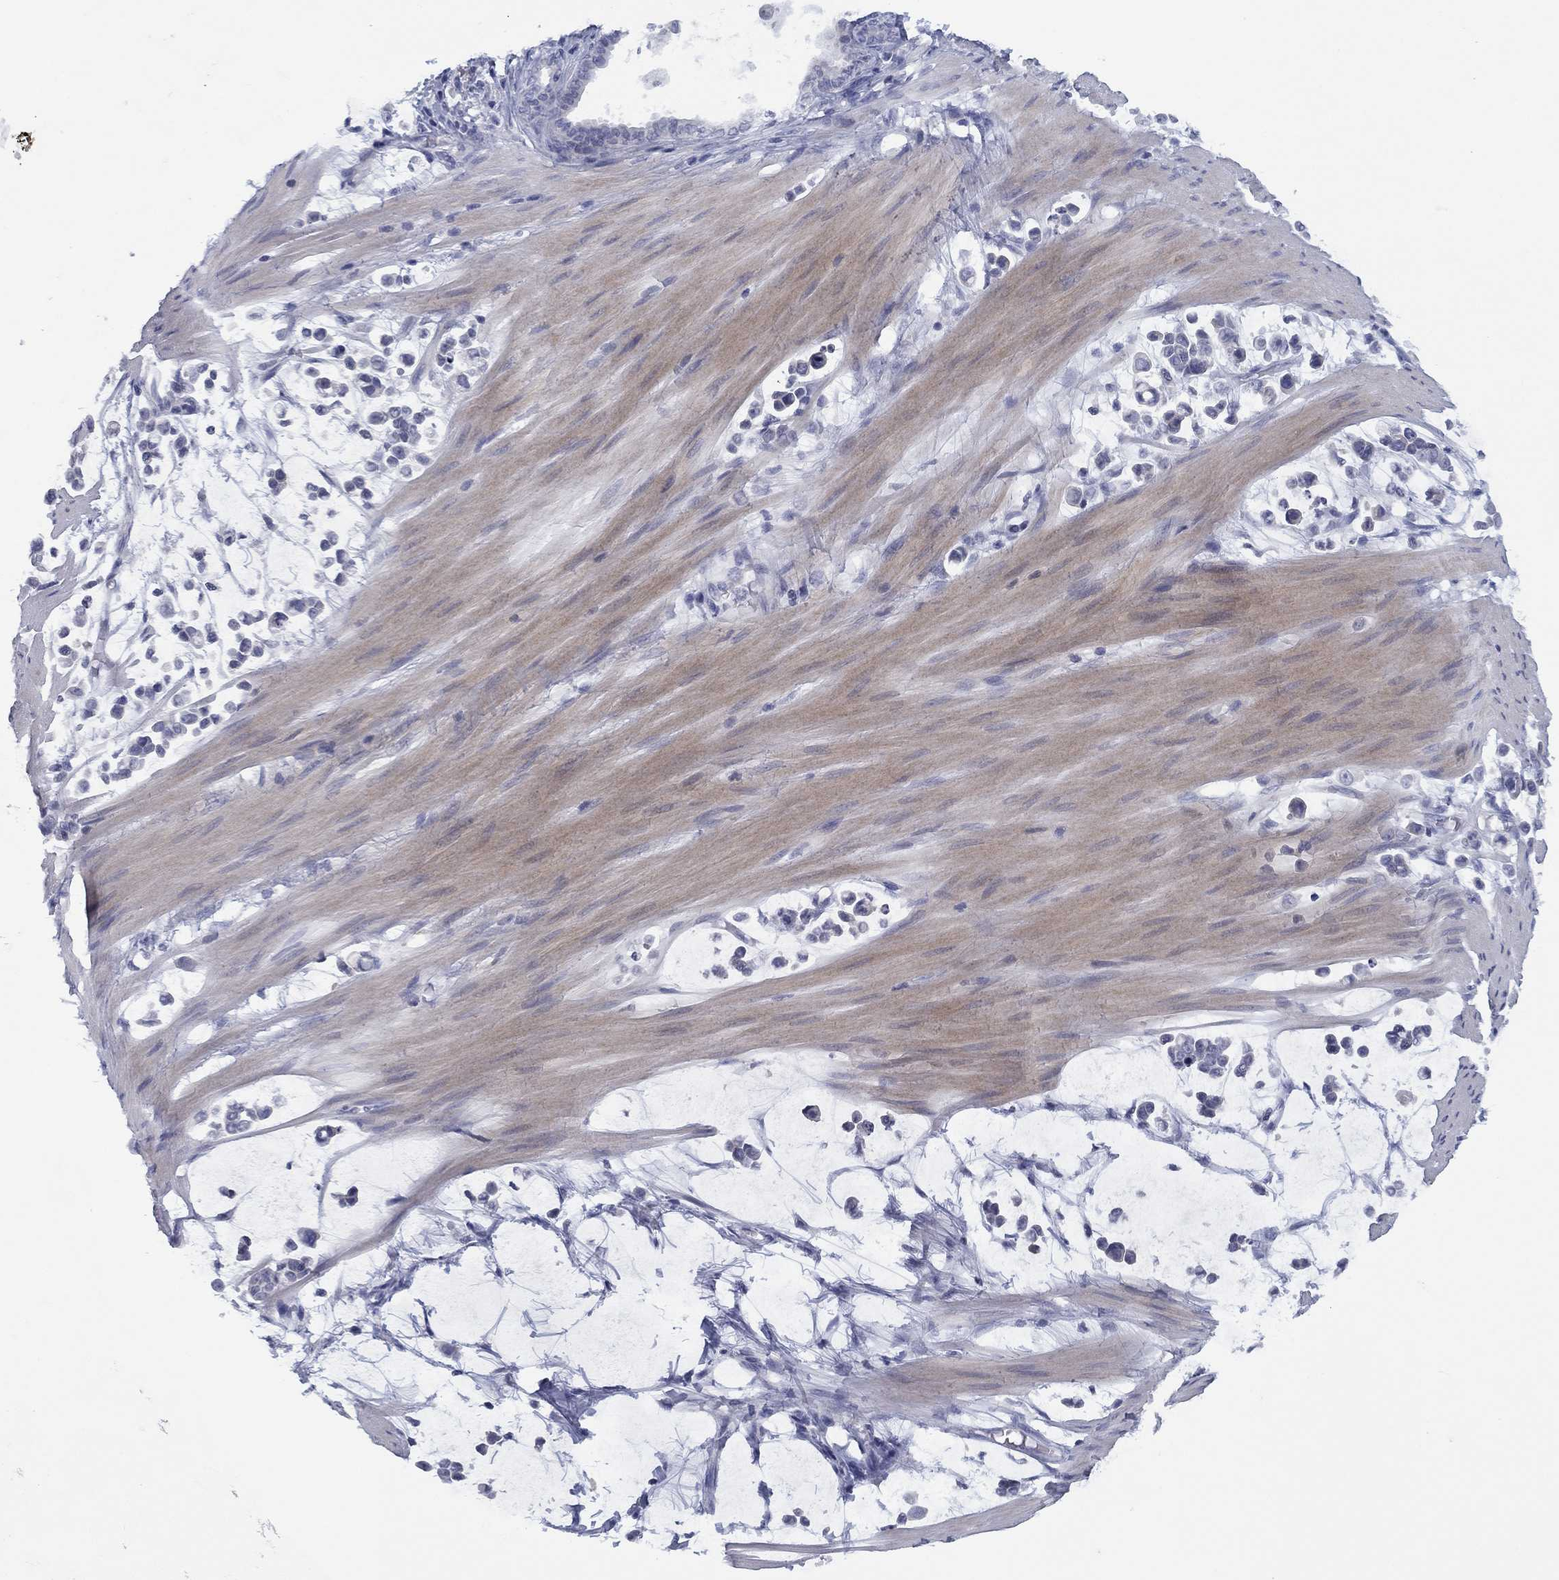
{"staining": {"intensity": "negative", "quantity": "none", "location": "none"}, "tissue": "stomach cancer", "cell_type": "Tumor cells", "image_type": "cancer", "snomed": [{"axis": "morphology", "description": "Adenocarcinoma, NOS"}, {"axis": "topography", "description": "Stomach"}], "caption": "A high-resolution micrograph shows immunohistochemistry staining of stomach cancer (adenocarcinoma), which displays no significant staining in tumor cells. (DAB immunohistochemistry (IHC) visualized using brightfield microscopy, high magnification).", "gene": "CALB1", "patient": {"sex": "male", "age": 82}}